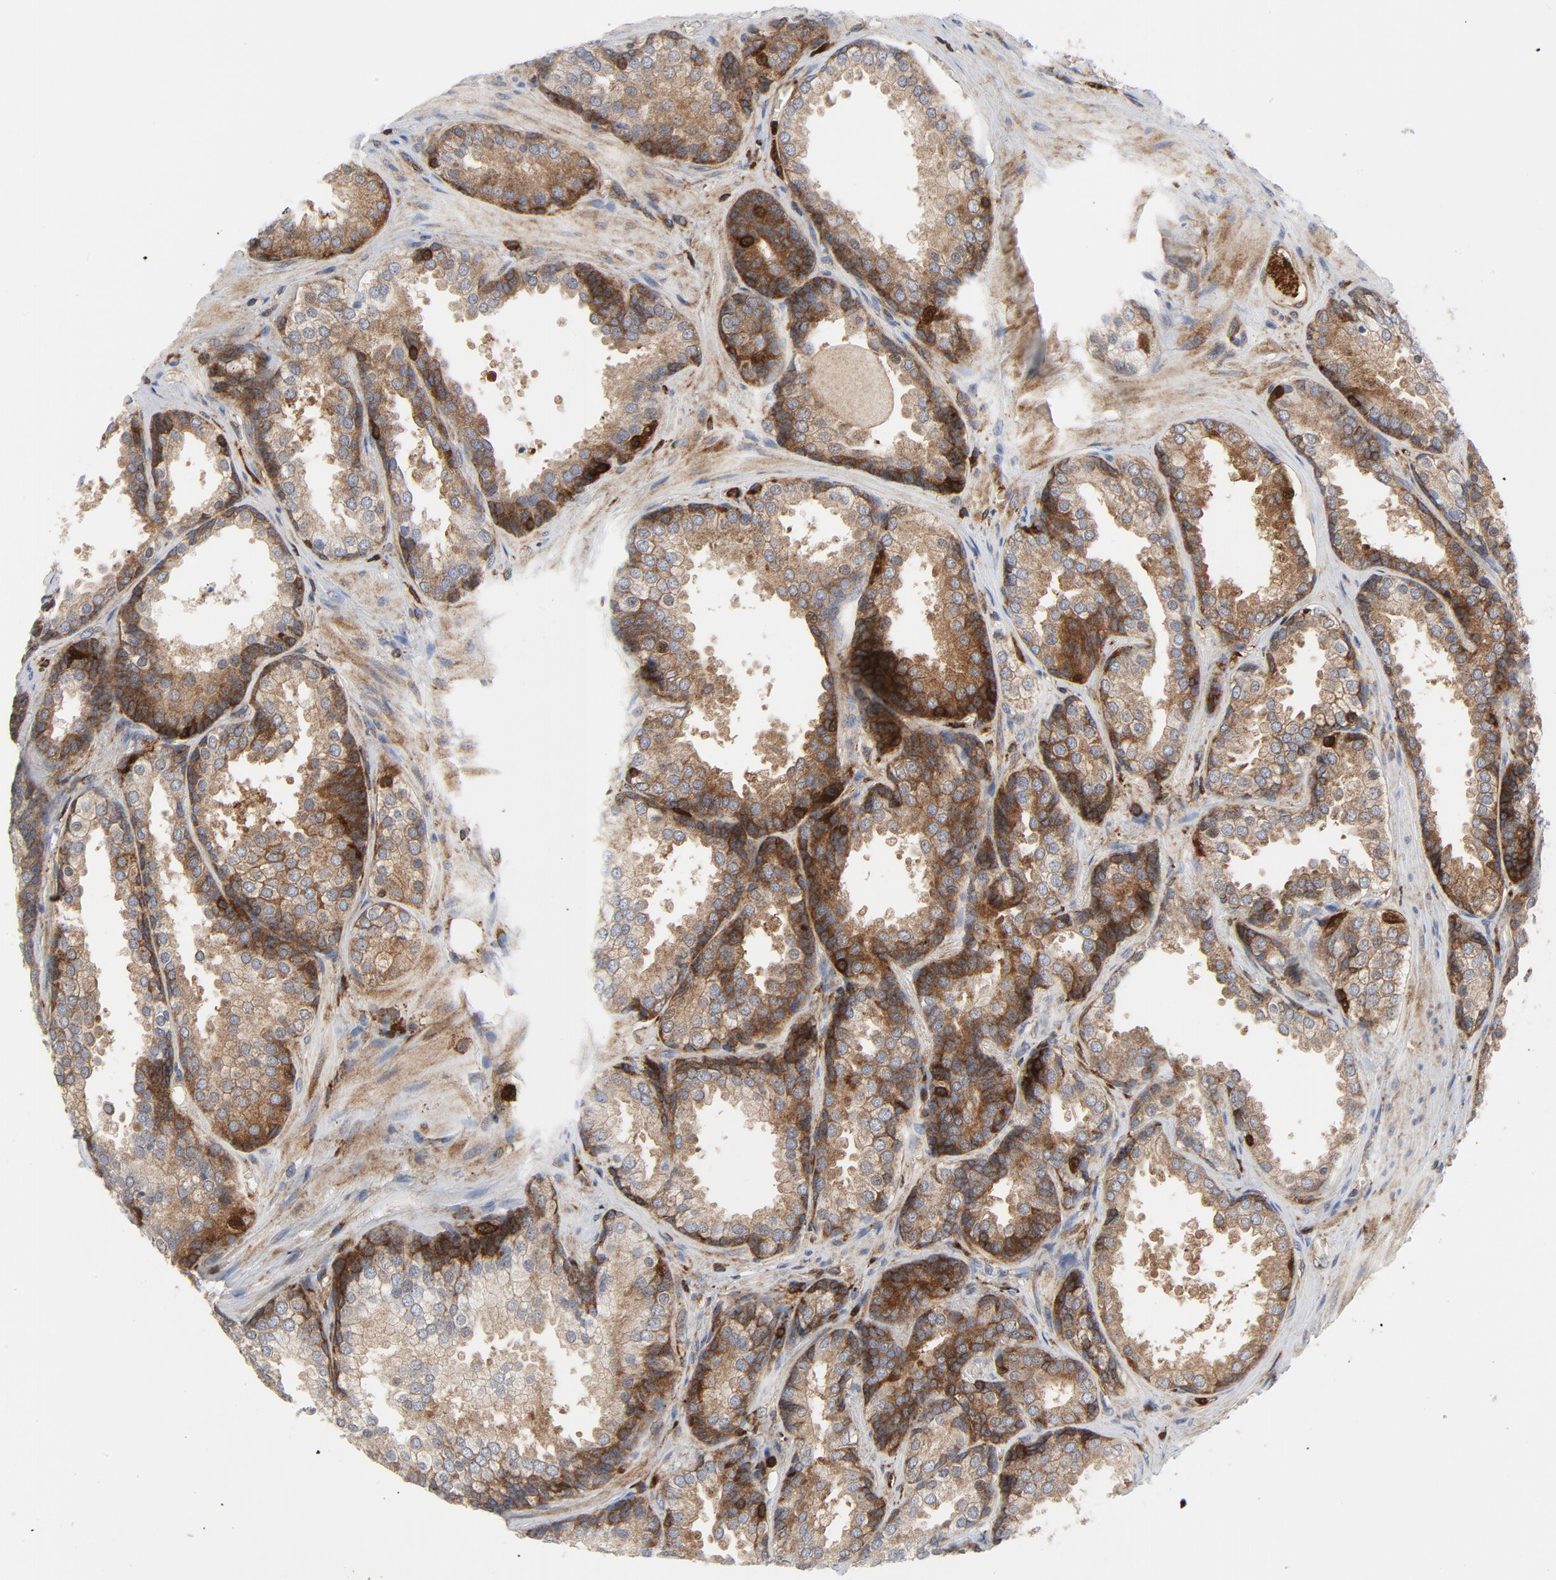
{"staining": {"intensity": "moderate", "quantity": ">75%", "location": "cytoplasmic/membranous"}, "tissue": "prostate cancer", "cell_type": "Tumor cells", "image_type": "cancer", "snomed": [{"axis": "morphology", "description": "Adenocarcinoma, High grade"}, {"axis": "topography", "description": "Prostate"}], "caption": "A photomicrograph of prostate cancer (adenocarcinoma (high-grade)) stained for a protein exhibits moderate cytoplasmic/membranous brown staining in tumor cells.", "gene": "YES1", "patient": {"sex": "male", "age": 70}}